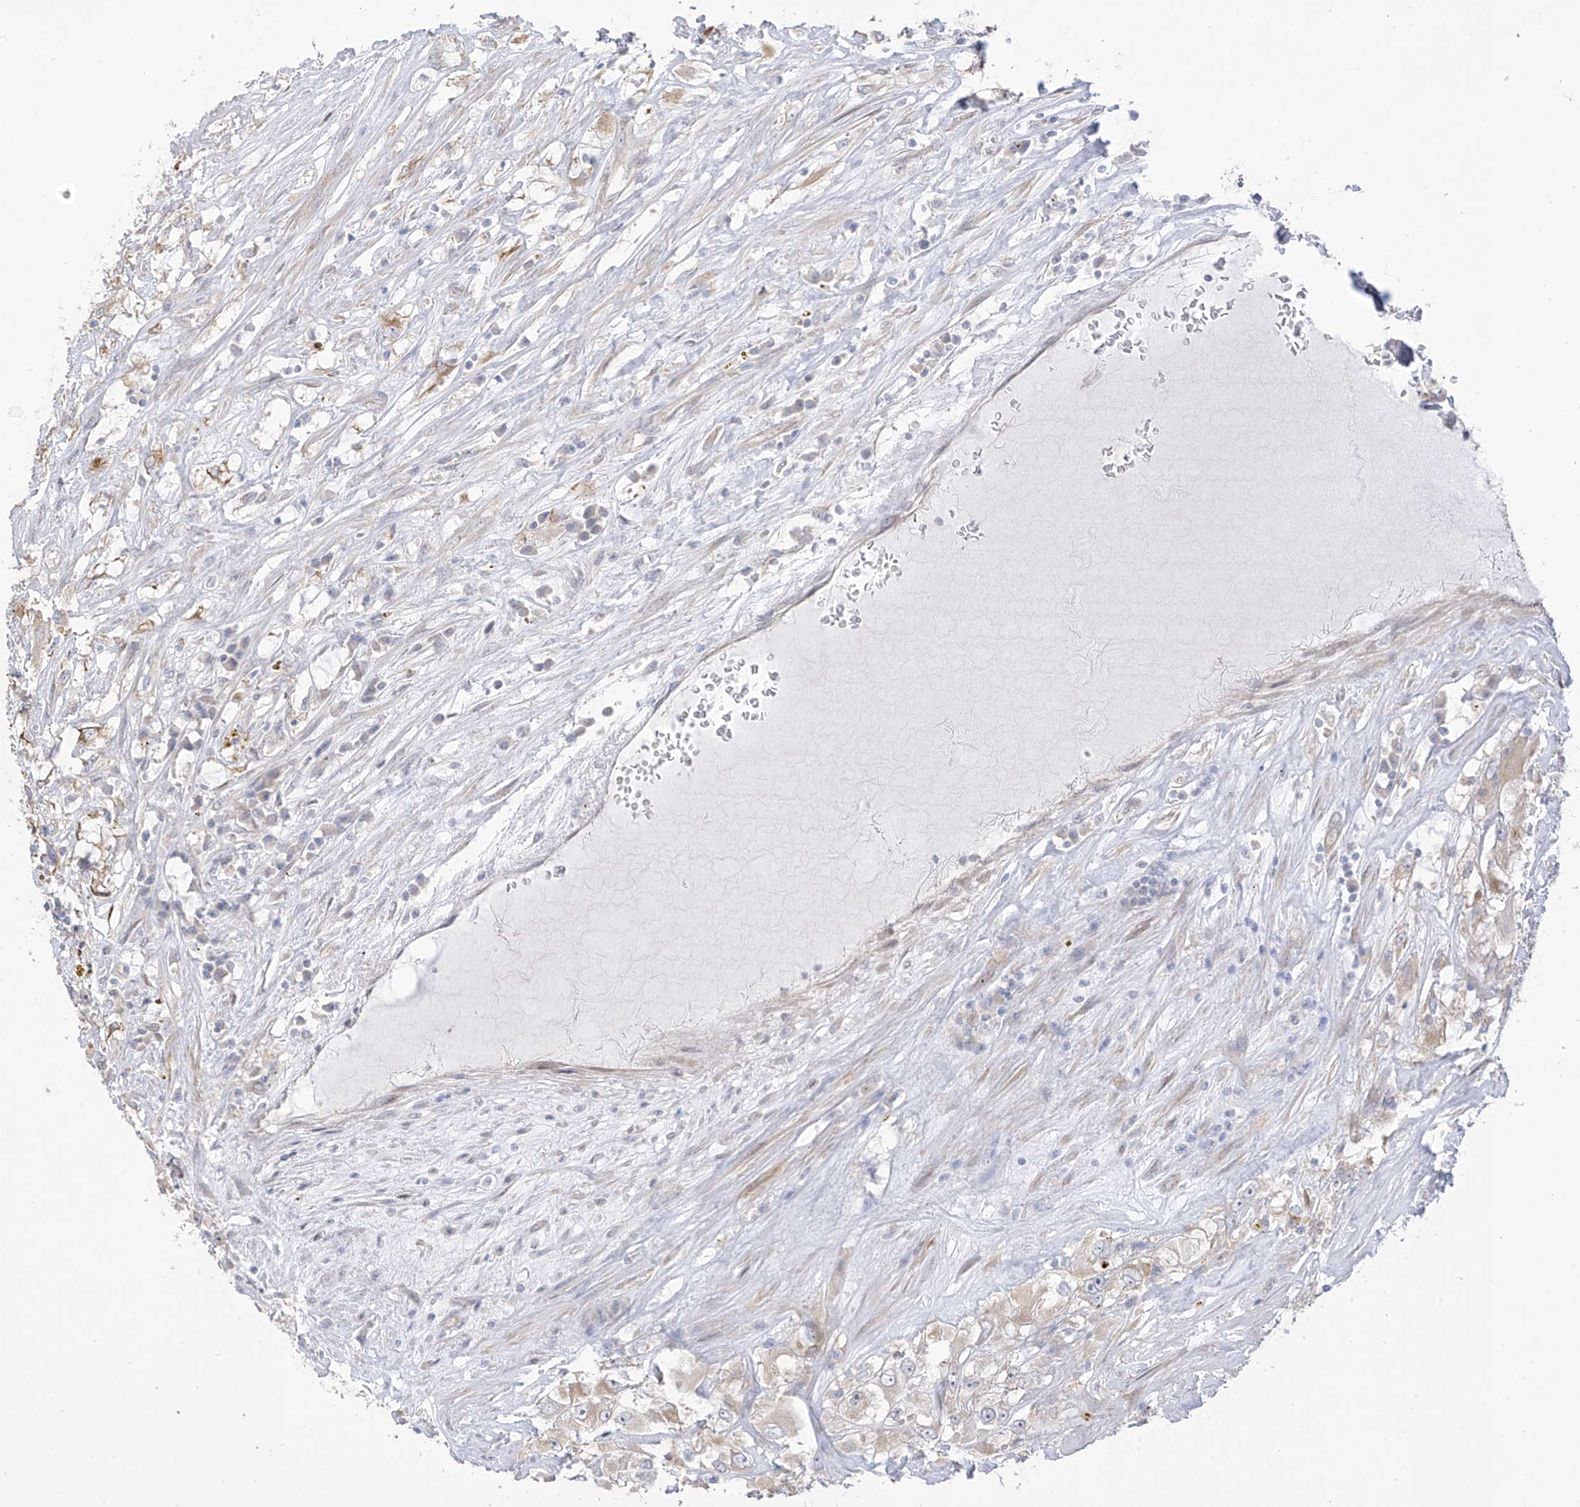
{"staining": {"intensity": "moderate", "quantity": "<25%", "location": "cytoplasmic/membranous"}, "tissue": "renal cancer", "cell_type": "Tumor cells", "image_type": "cancer", "snomed": [{"axis": "morphology", "description": "Adenocarcinoma, NOS"}, {"axis": "topography", "description": "Kidney"}], "caption": "The photomicrograph demonstrates a brown stain indicating the presence of a protein in the cytoplasmic/membranous of tumor cells in renal cancer.", "gene": "EIPR1", "patient": {"sex": "female", "age": 52}}